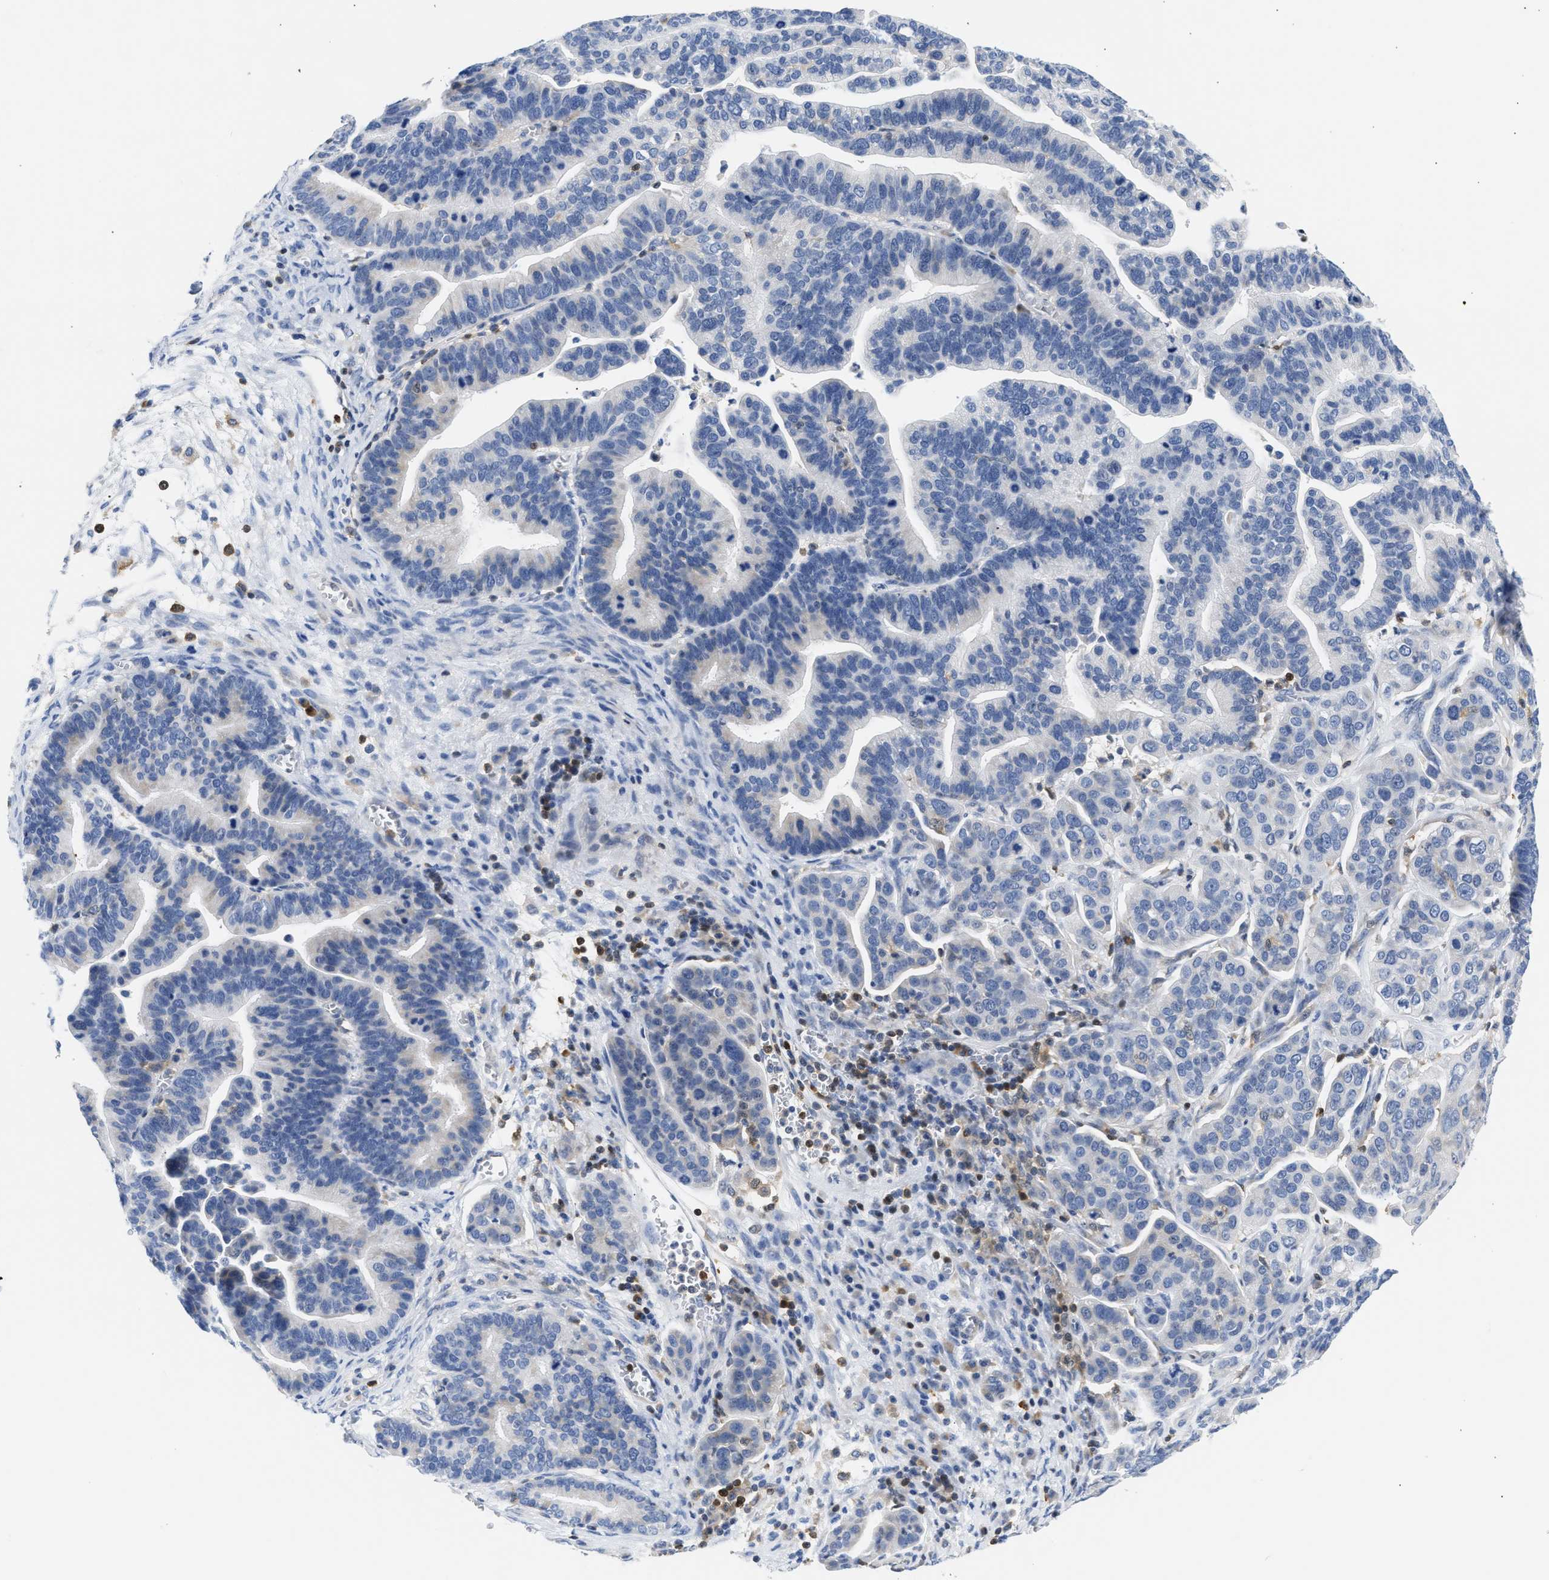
{"staining": {"intensity": "negative", "quantity": "none", "location": "none"}, "tissue": "ovarian cancer", "cell_type": "Tumor cells", "image_type": "cancer", "snomed": [{"axis": "morphology", "description": "Cystadenocarcinoma, serous, NOS"}, {"axis": "topography", "description": "Ovary"}], "caption": "High power microscopy histopathology image of an IHC image of serous cystadenocarcinoma (ovarian), revealing no significant expression in tumor cells.", "gene": "SLIT2", "patient": {"sex": "female", "age": 56}}